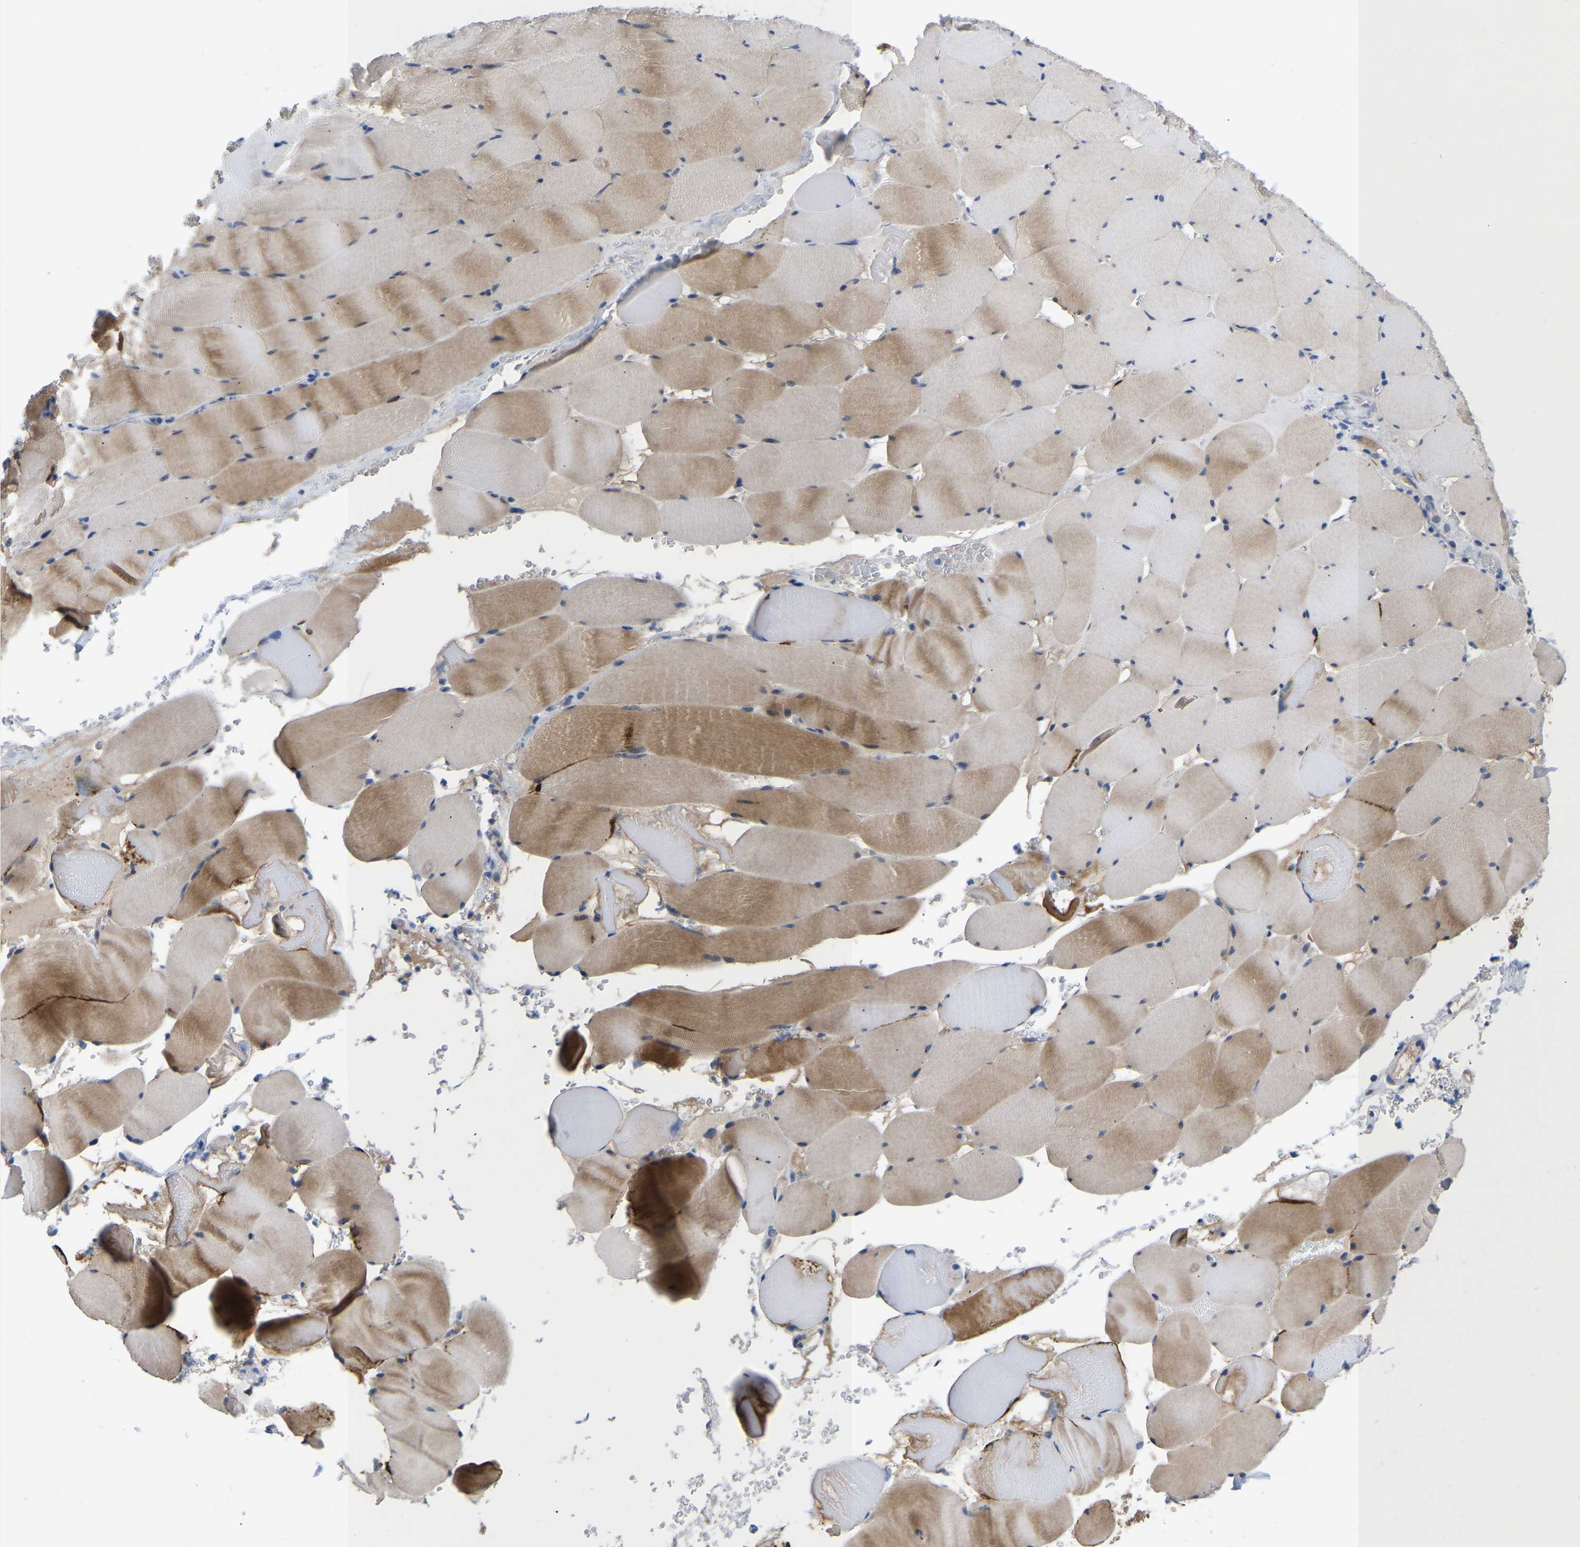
{"staining": {"intensity": "moderate", "quantity": "<25%", "location": "cytoplasmic/membranous"}, "tissue": "skeletal muscle", "cell_type": "Myocytes", "image_type": "normal", "snomed": [{"axis": "morphology", "description": "Normal tissue, NOS"}, {"axis": "topography", "description": "Skeletal muscle"}], "caption": "Approximately <25% of myocytes in unremarkable human skeletal muscle display moderate cytoplasmic/membranous protein positivity as visualized by brown immunohistochemical staining.", "gene": "ABCA10", "patient": {"sex": "male", "age": 62}}